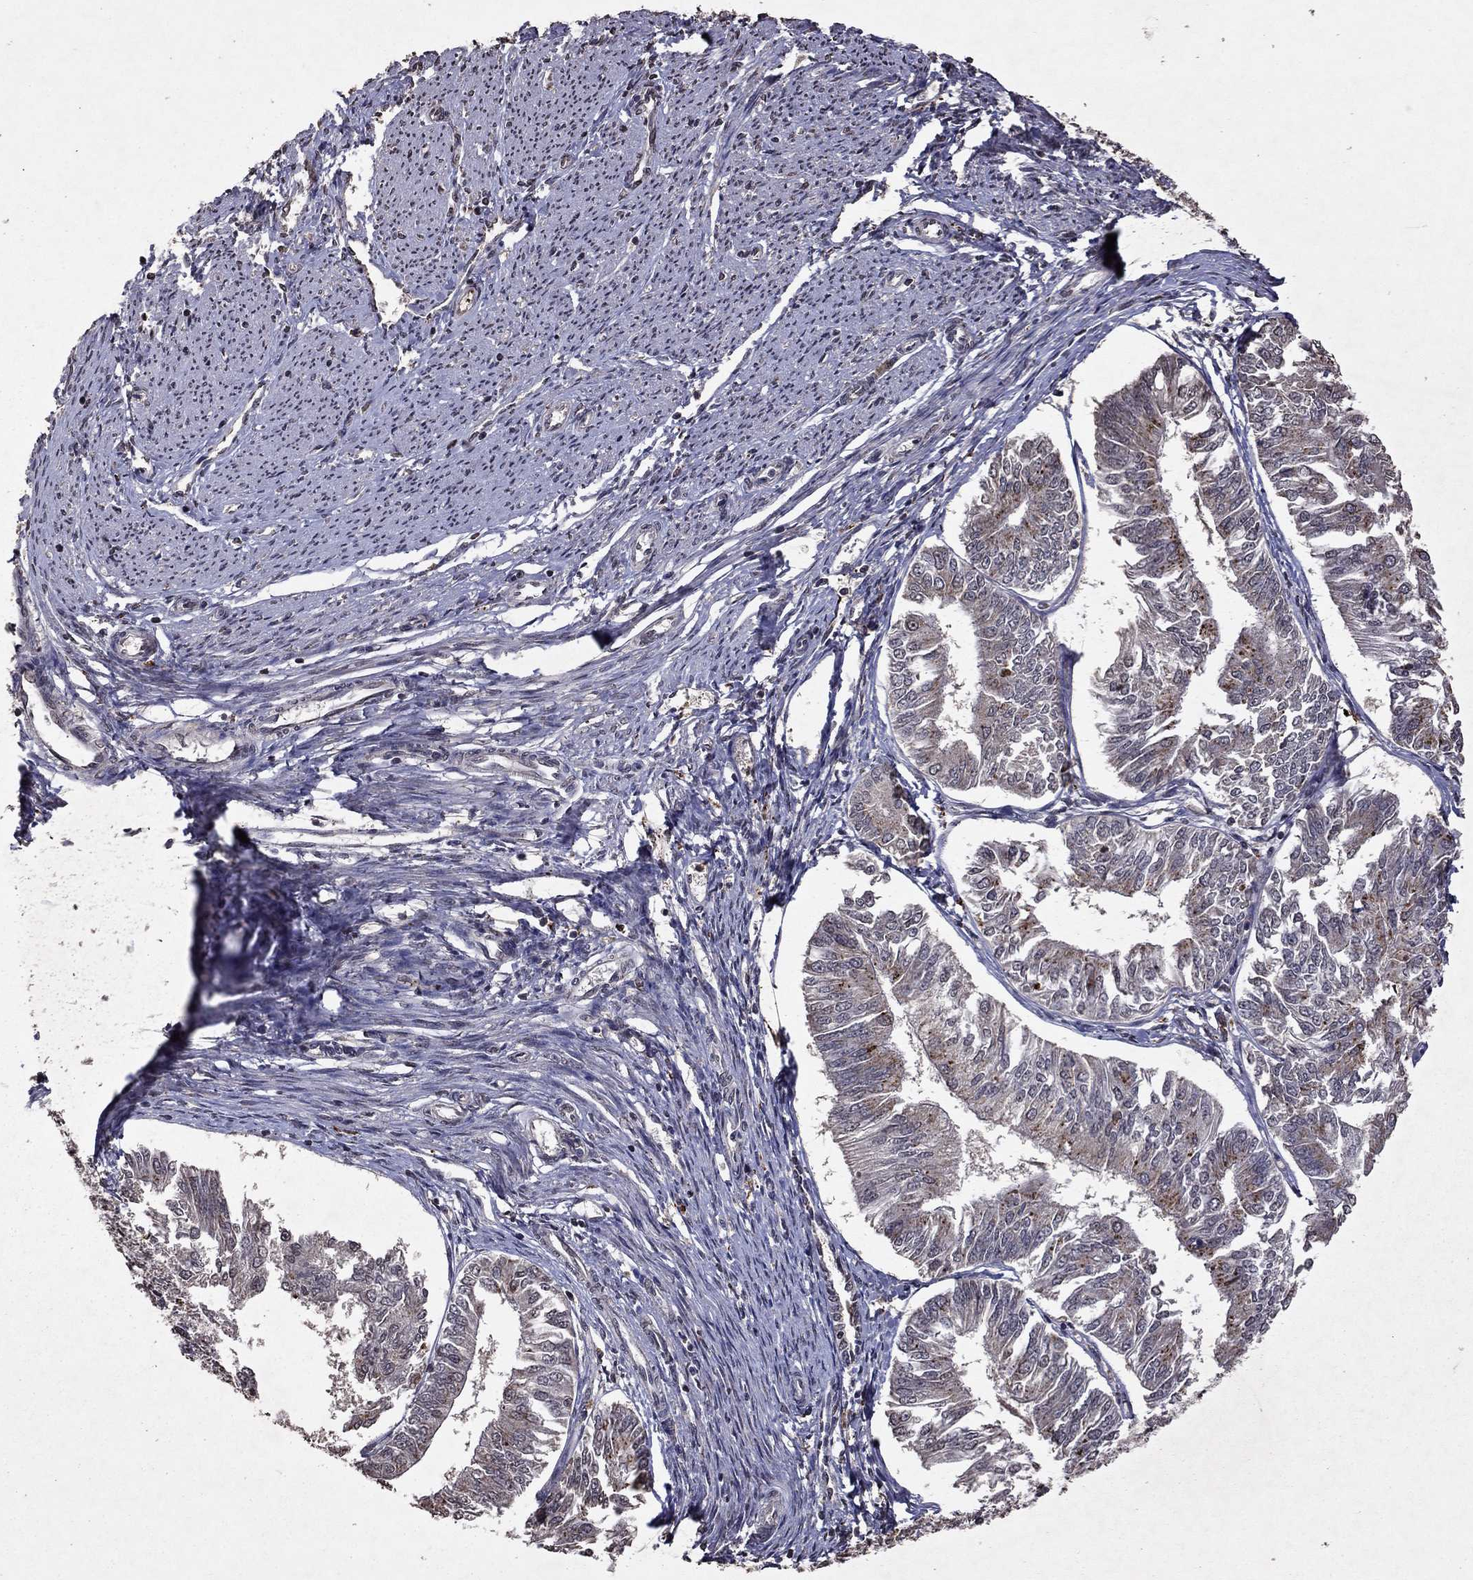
{"staining": {"intensity": "negative", "quantity": "none", "location": "none"}, "tissue": "endometrial cancer", "cell_type": "Tumor cells", "image_type": "cancer", "snomed": [{"axis": "morphology", "description": "Adenocarcinoma, NOS"}, {"axis": "topography", "description": "Endometrium"}], "caption": "Endometrial cancer stained for a protein using IHC shows no expression tumor cells.", "gene": "NLGN1", "patient": {"sex": "female", "age": 58}}